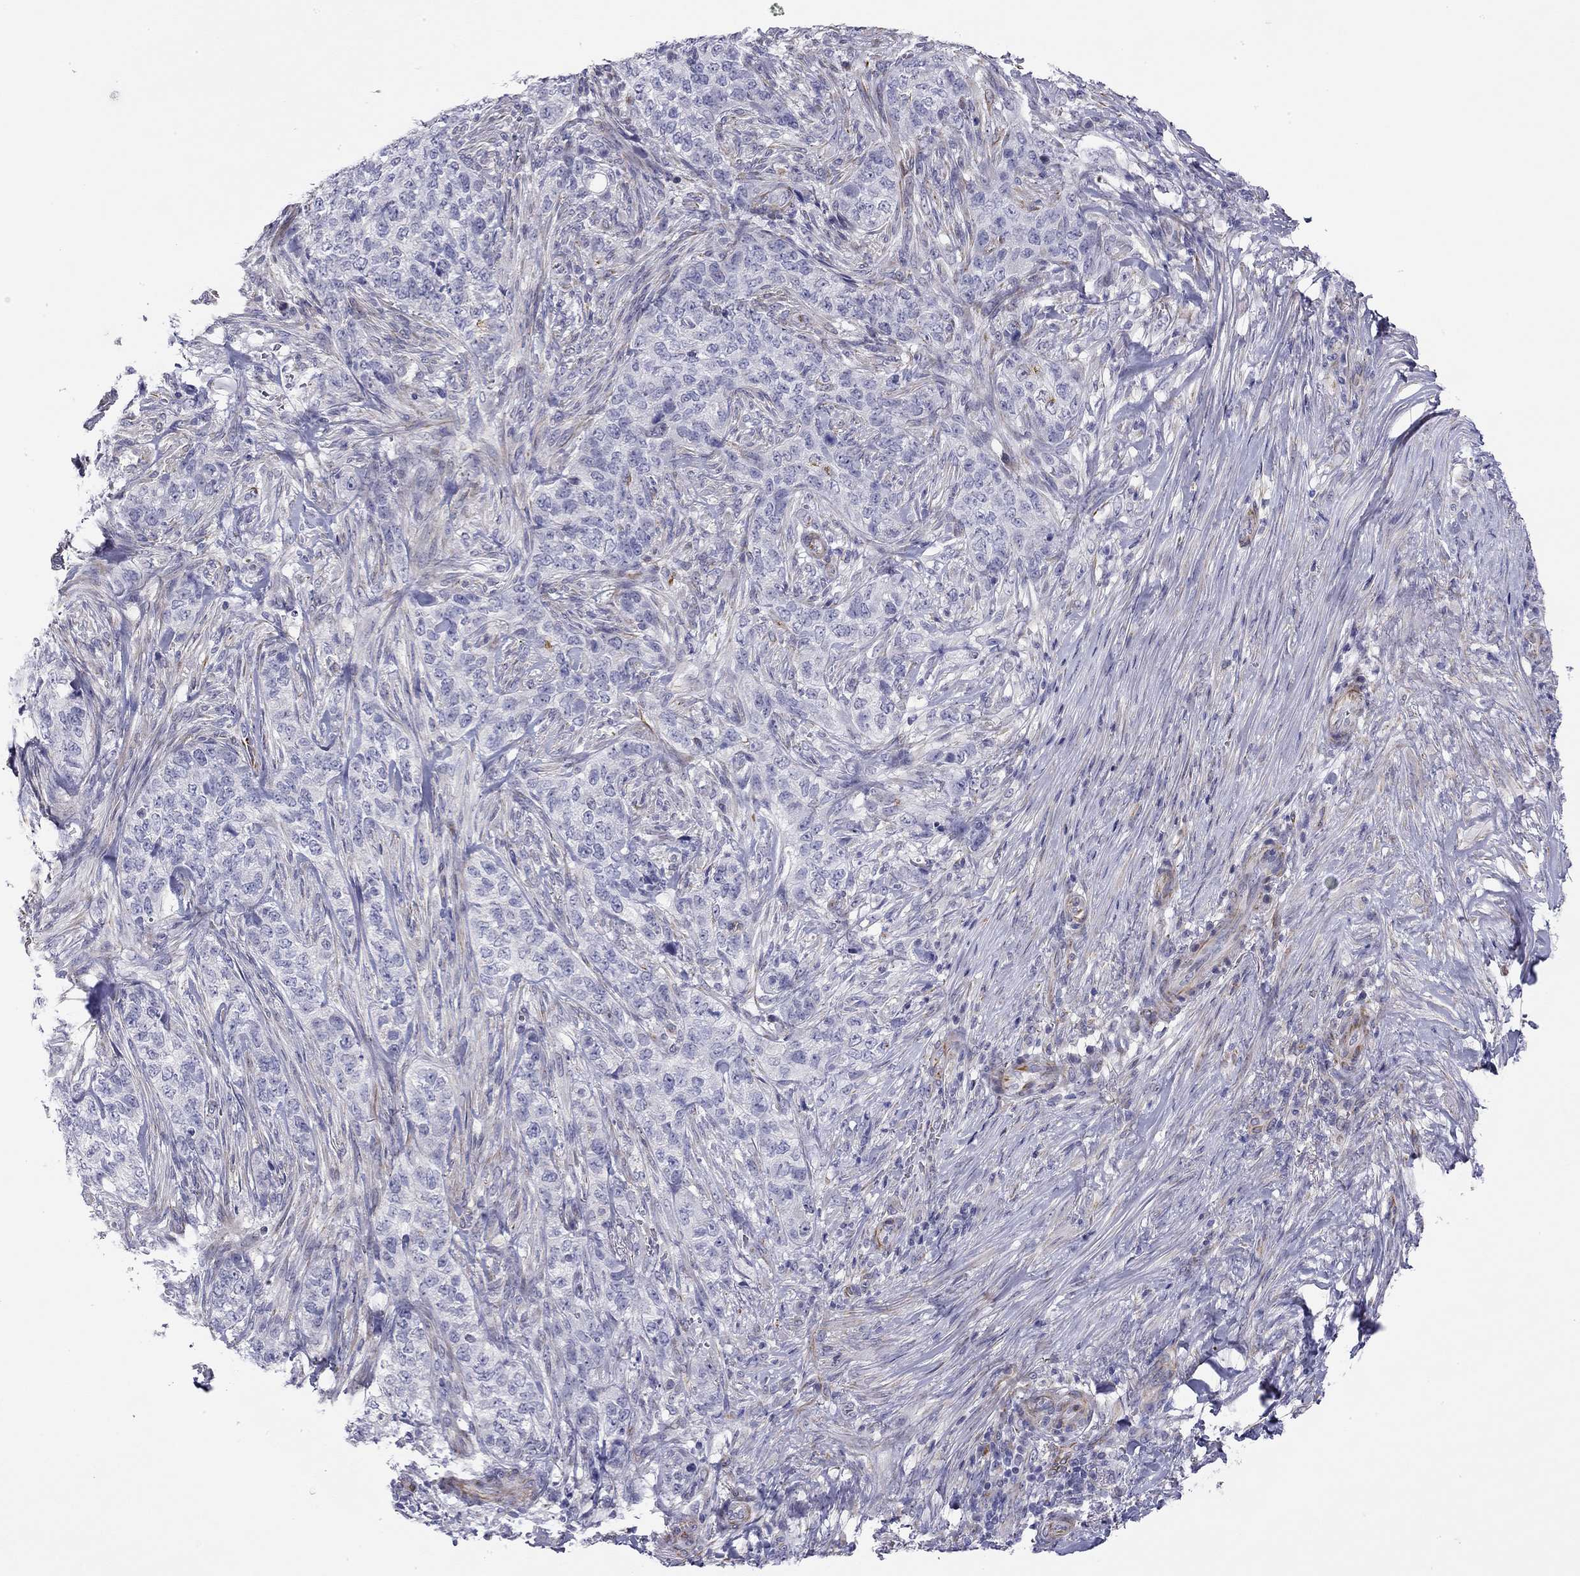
{"staining": {"intensity": "negative", "quantity": "none", "location": "none"}, "tissue": "skin cancer", "cell_type": "Tumor cells", "image_type": "cancer", "snomed": [{"axis": "morphology", "description": "Basal cell carcinoma"}, {"axis": "topography", "description": "Skin"}], "caption": "Immunohistochemical staining of skin cancer reveals no significant positivity in tumor cells.", "gene": "RTL1", "patient": {"sex": "female", "age": 69}}